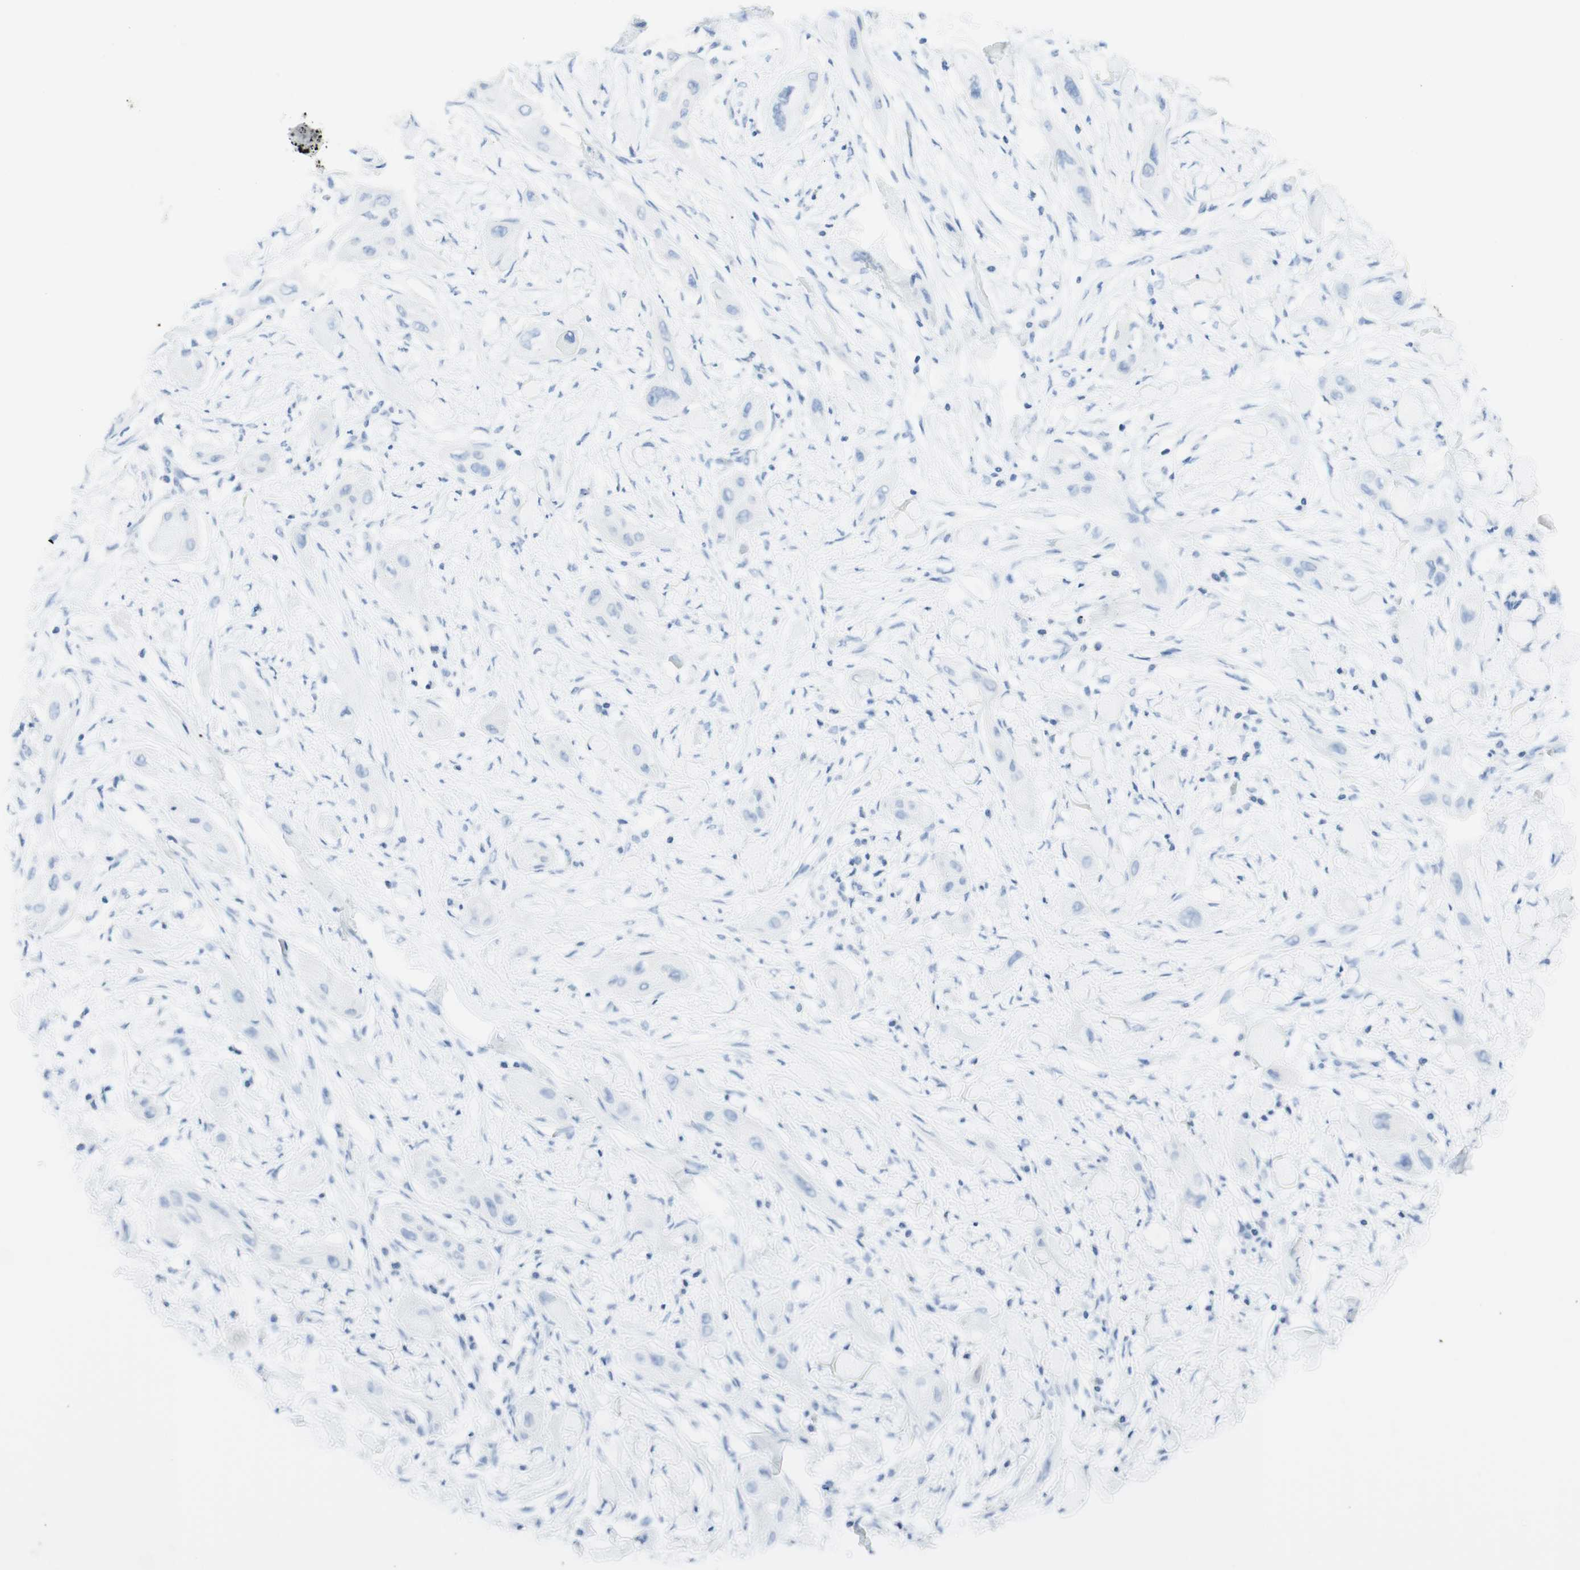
{"staining": {"intensity": "negative", "quantity": "none", "location": "none"}, "tissue": "lung cancer", "cell_type": "Tumor cells", "image_type": "cancer", "snomed": [{"axis": "morphology", "description": "Squamous cell carcinoma, NOS"}, {"axis": "topography", "description": "Lung"}], "caption": "Histopathology image shows no significant protein positivity in tumor cells of squamous cell carcinoma (lung).", "gene": "TPO", "patient": {"sex": "female", "age": 47}}